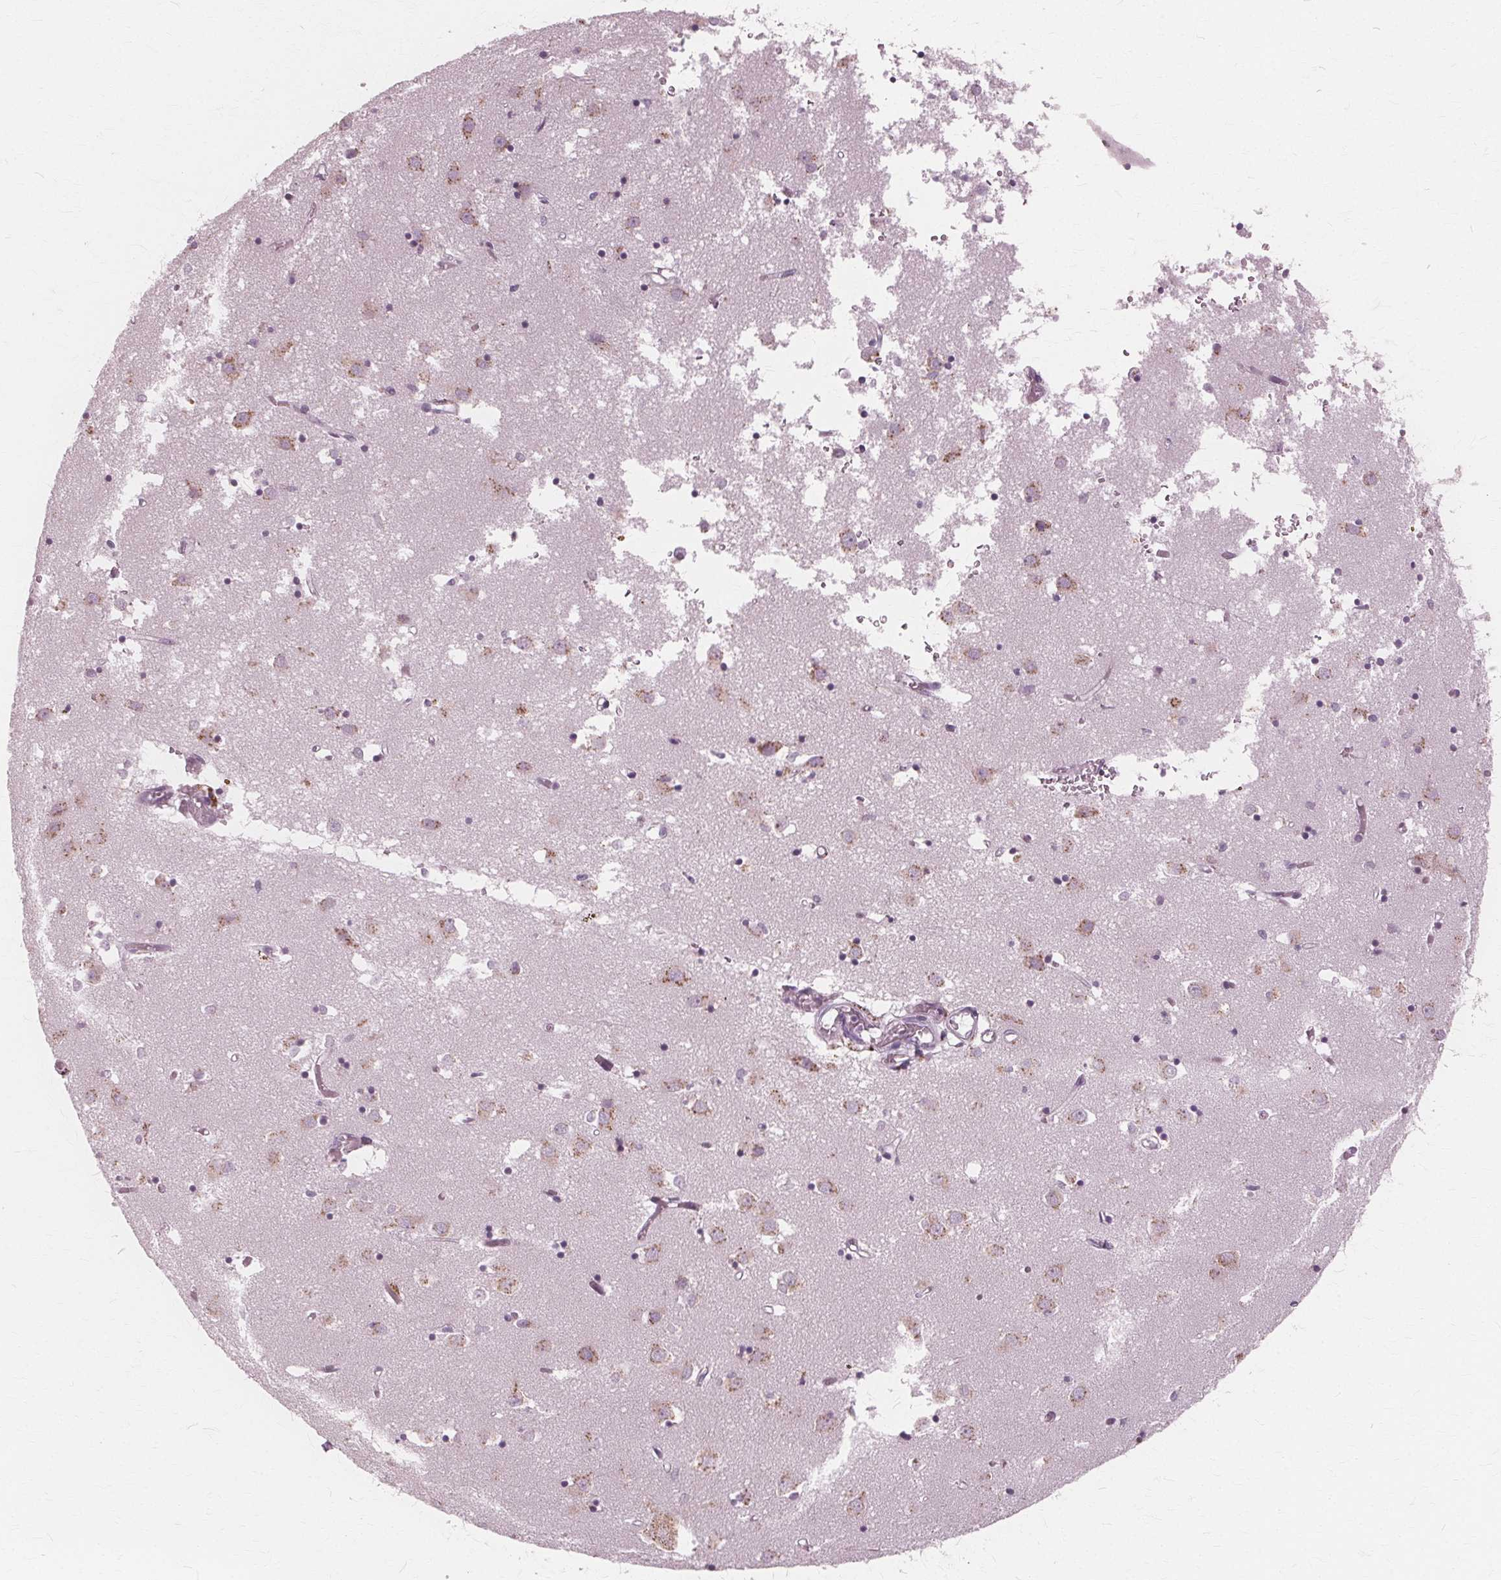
{"staining": {"intensity": "negative", "quantity": "none", "location": "none"}, "tissue": "caudate", "cell_type": "Glial cells", "image_type": "normal", "snomed": [{"axis": "morphology", "description": "Normal tissue, NOS"}, {"axis": "topography", "description": "Lateral ventricle wall"}], "caption": "Glial cells show no significant positivity in unremarkable caudate. The staining is performed using DAB brown chromogen with nuclei counter-stained in using hematoxylin.", "gene": "DNASE2", "patient": {"sex": "male", "age": 70}}